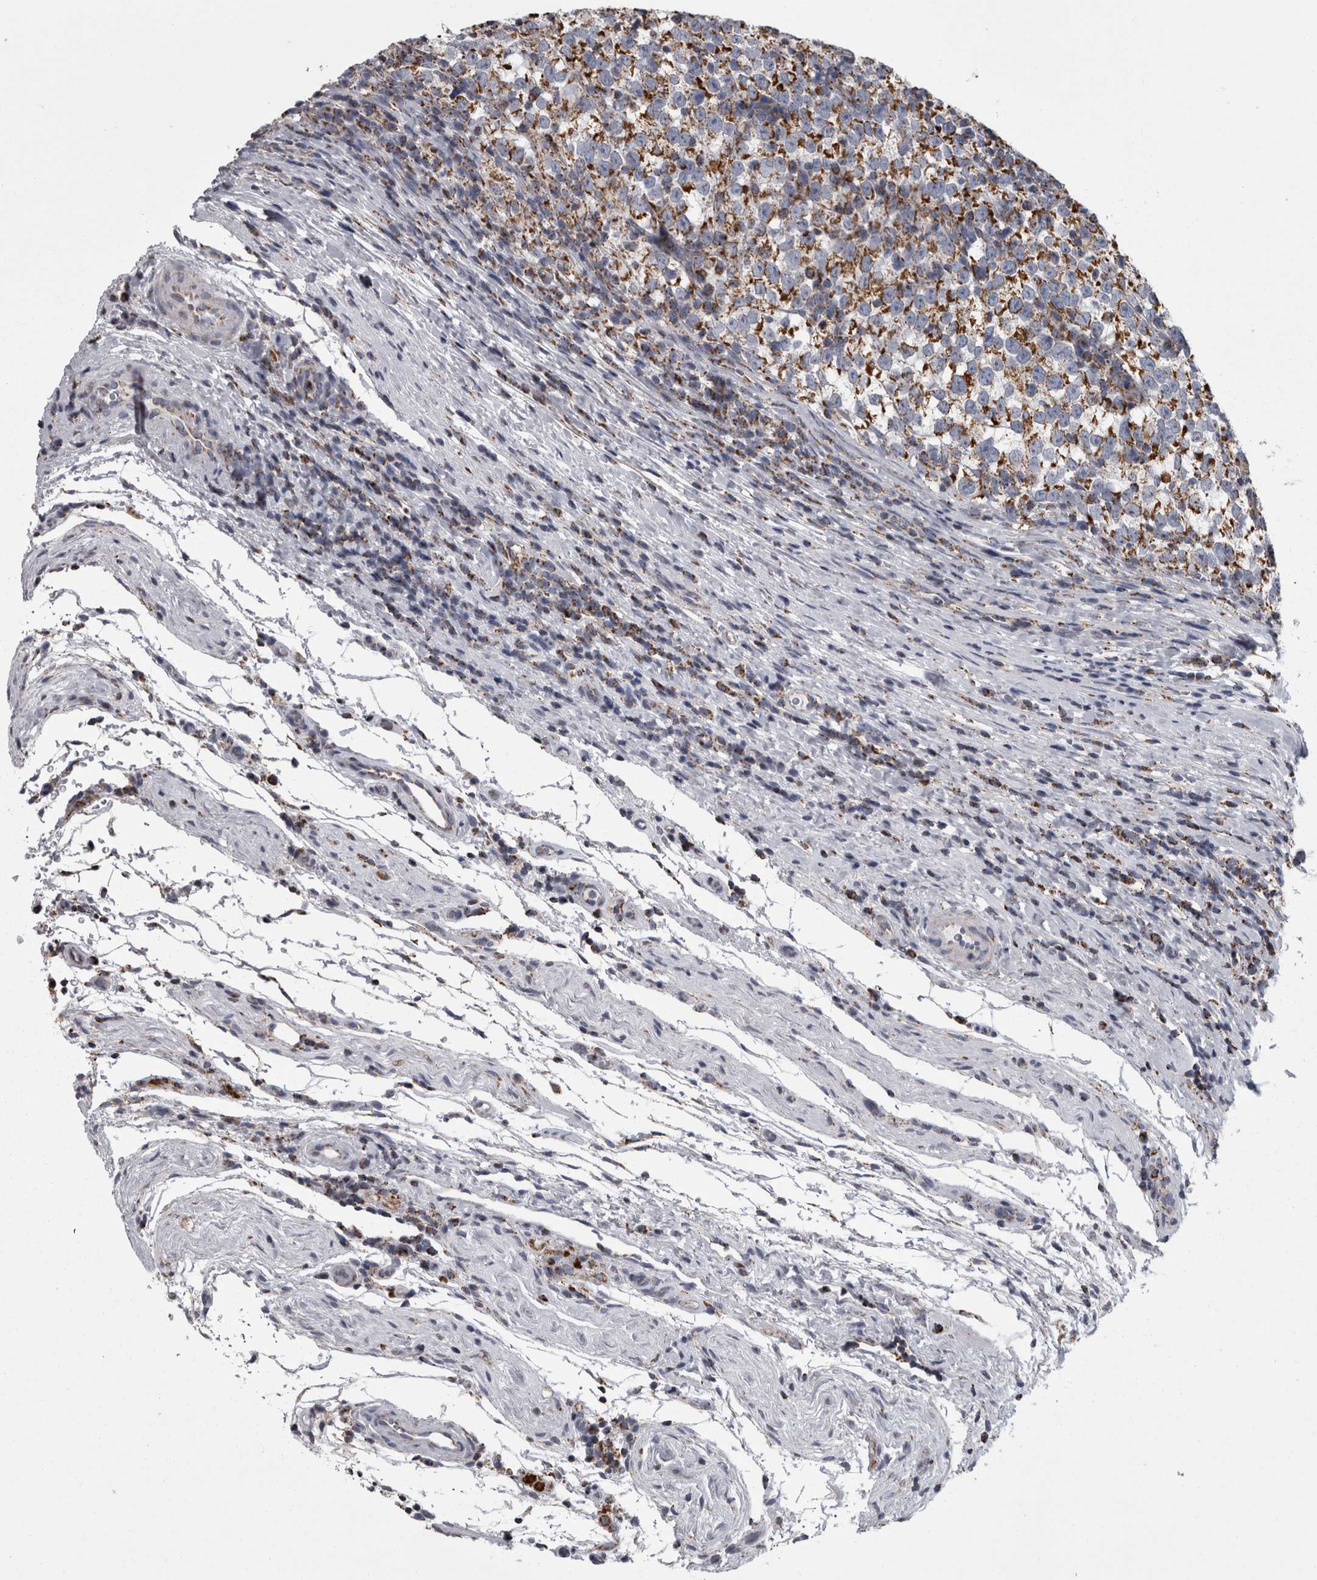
{"staining": {"intensity": "moderate", "quantity": "25%-75%", "location": "cytoplasmic/membranous"}, "tissue": "testis cancer", "cell_type": "Tumor cells", "image_type": "cancer", "snomed": [{"axis": "morphology", "description": "Normal tissue, NOS"}, {"axis": "morphology", "description": "Seminoma, NOS"}, {"axis": "topography", "description": "Testis"}], "caption": "A brown stain shows moderate cytoplasmic/membranous expression of a protein in human seminoma (testis) tumor cells.", "gene": "MDH2", "patient": {"sex": "male", "age": 43}}